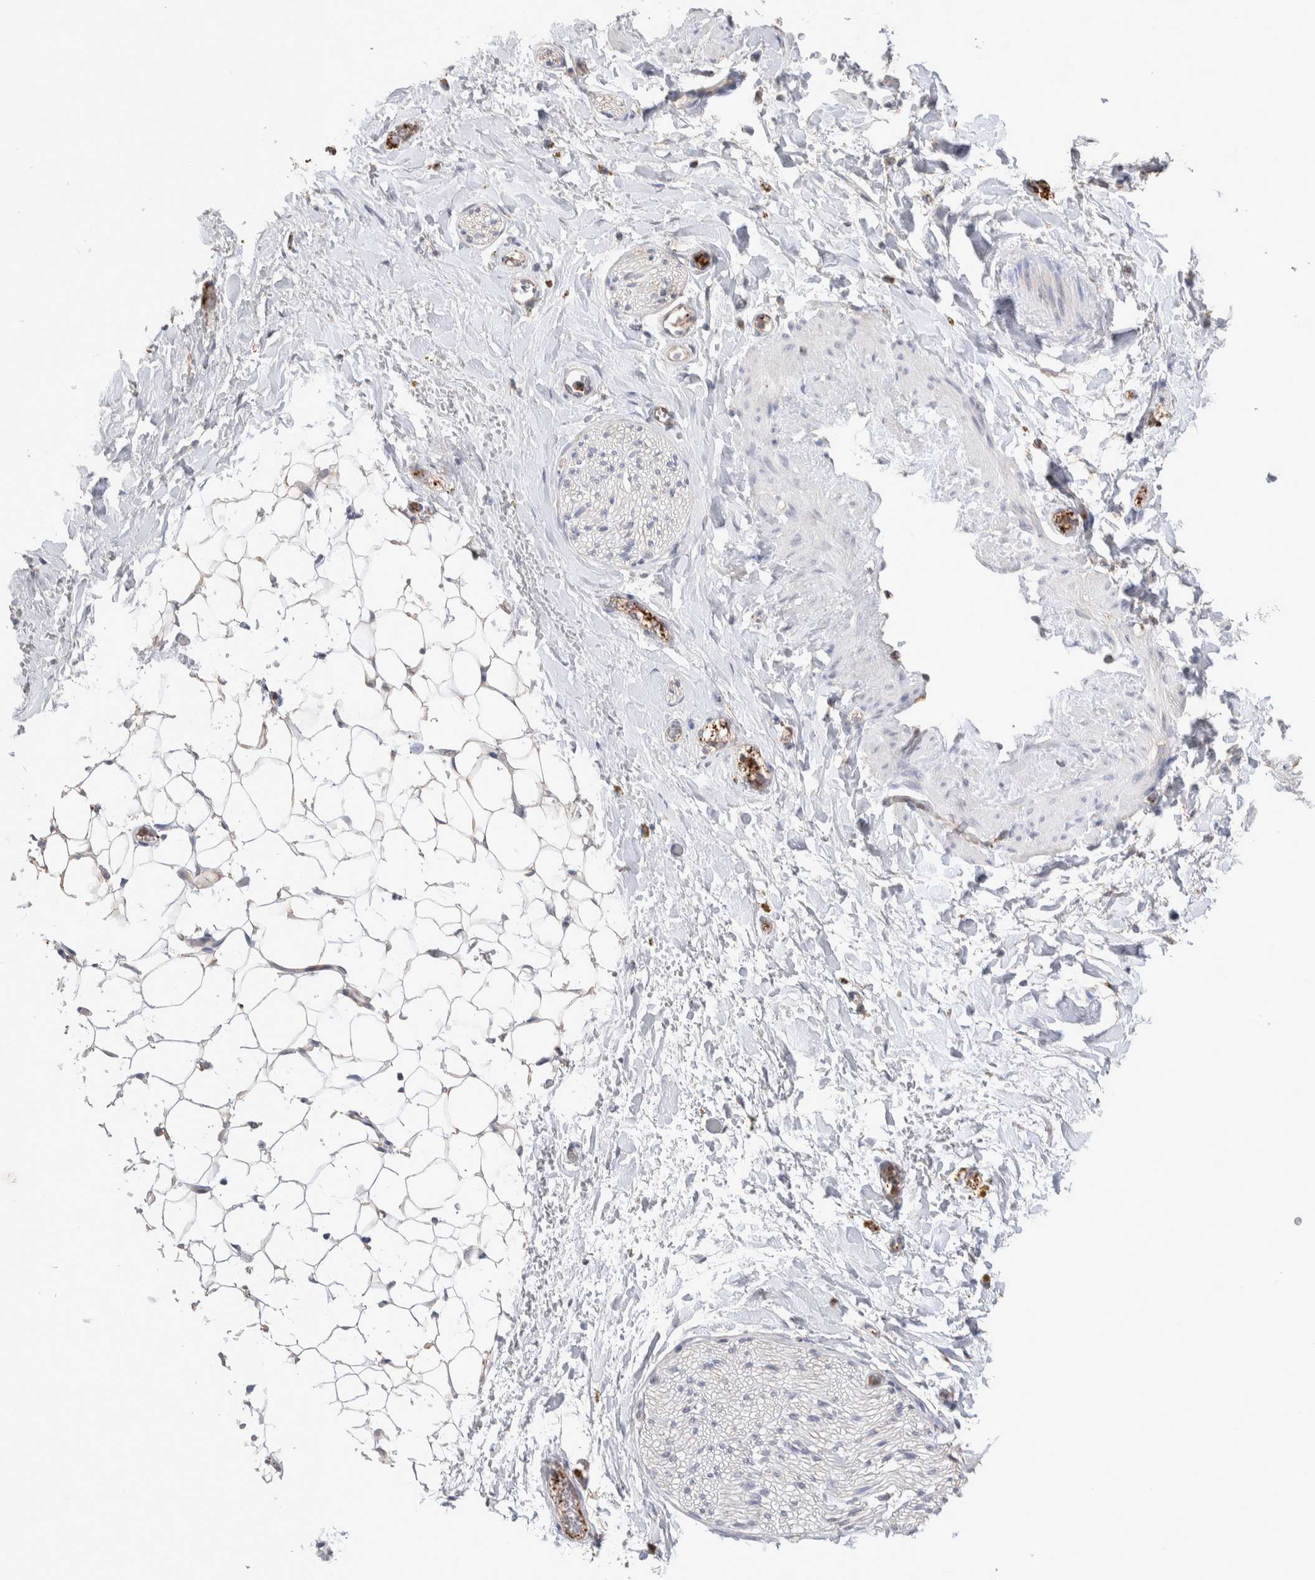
{"staining": {"intensity": "negative", "quantity": "none", "location": "none"}, "tissue": "adipose tissue", "cell_type": "Adipocytes", "image_type": "normal", "snomed": [{"axis": "morphology", "description": "Normal tissue, NOS"}, {"axis": "topography", "description": "Kidney"}, {"axis": "topography", "description": "Peripheral nerve tissue"}], "caption": "IHC of normal adipose tissue shows no positivity in adipocytes.", "gene": "FFAR2", "patient": {"sex": "male", "age": 7}}